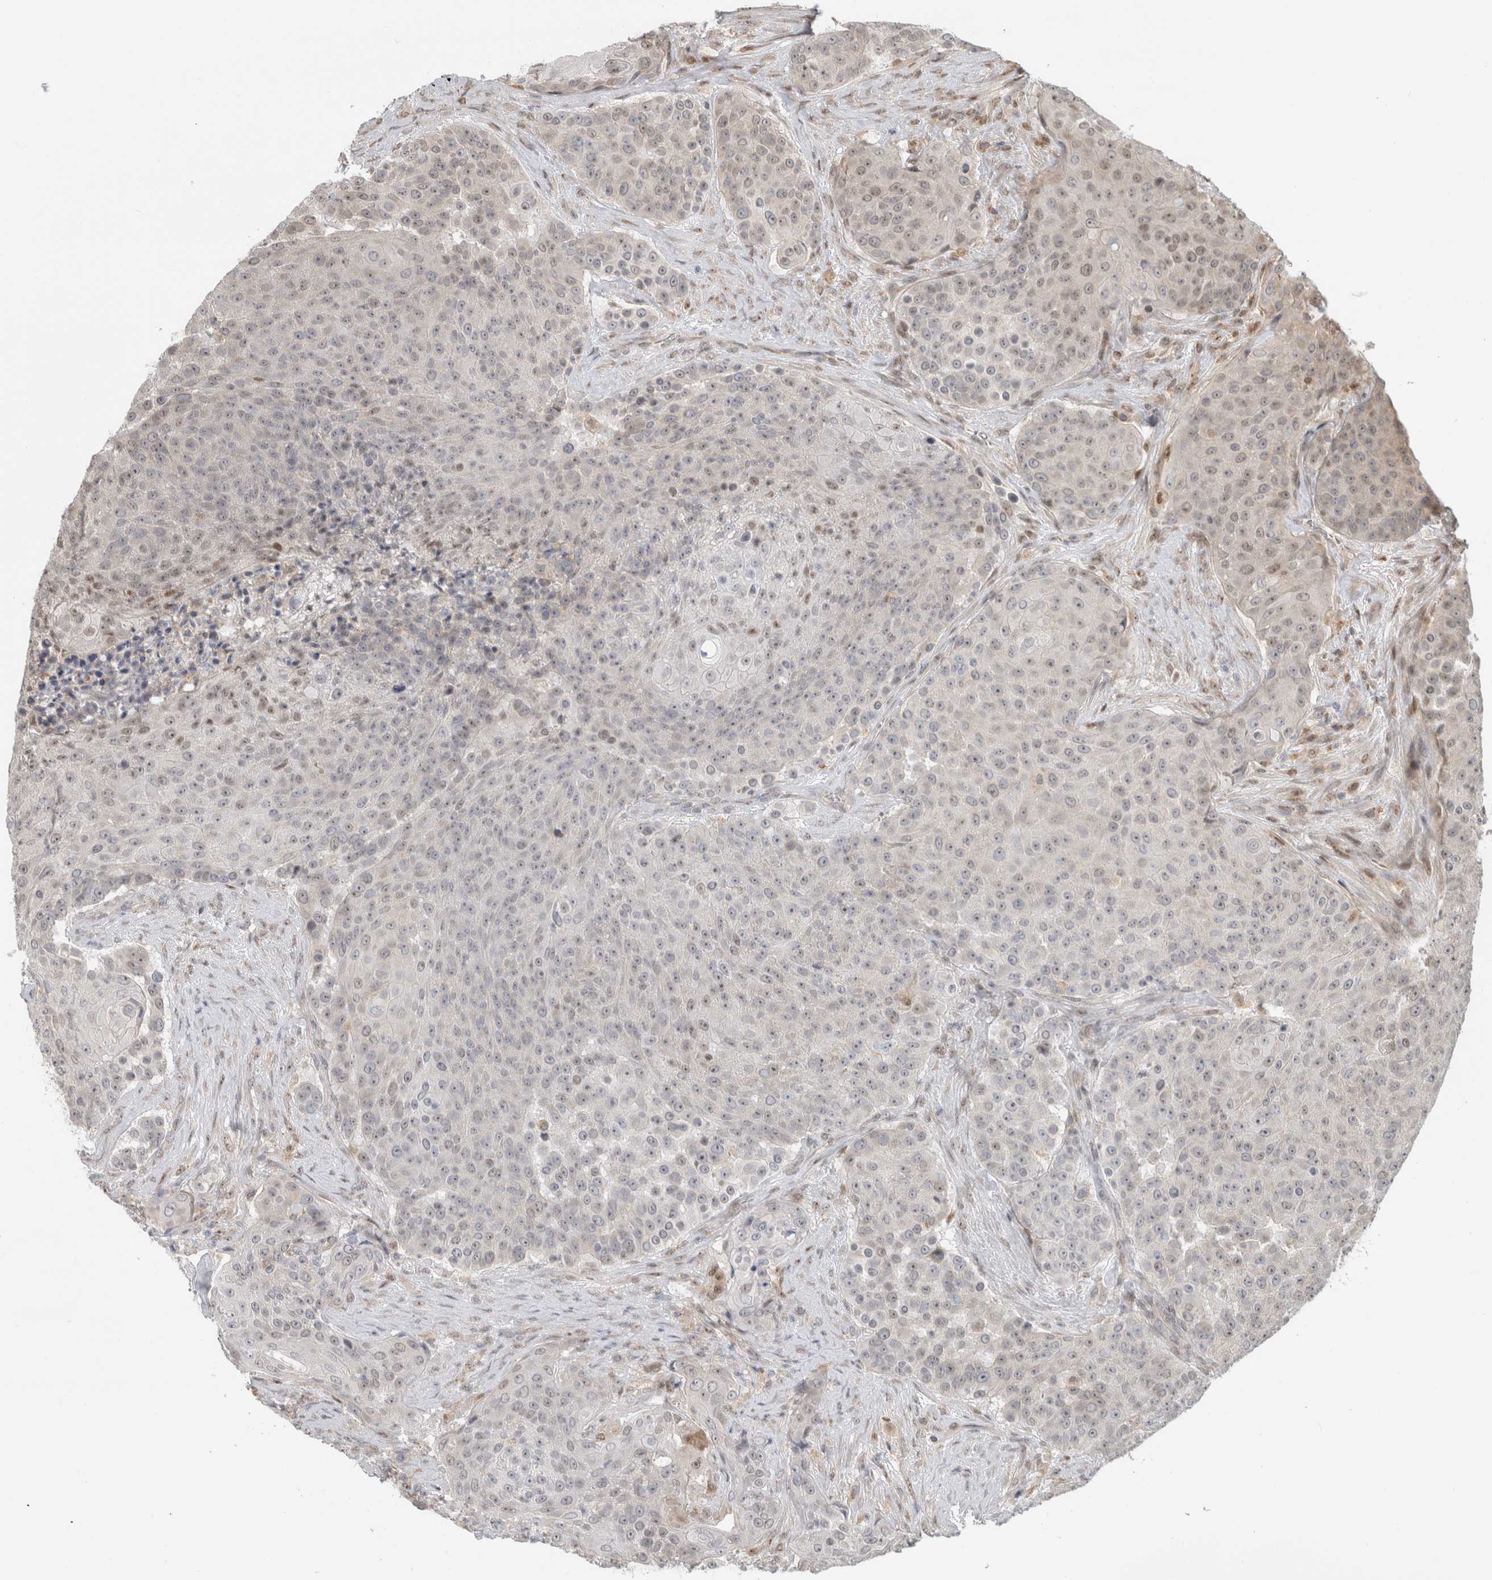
{"staining": {"intensity": "weak", "quantity": "<25%", "location": "nuclear"}, "tissue": "urothelial cancer", "cell_type": "Tumor cells", "image_type": "cancer", "snomed": [{"axis": "morphology", "description": "Urothelial carcinoma, High grade"}, {"axis": "topography", "description": "Urinary bladder"}], "caption": "This is an immunohistochemistry (IHC) photomicrograph of human high-grade urothelial carcinoma. There is no positivity in tumor cells.", "gene": "NAB2", "patient": {"sex": "female", "age": 63}}